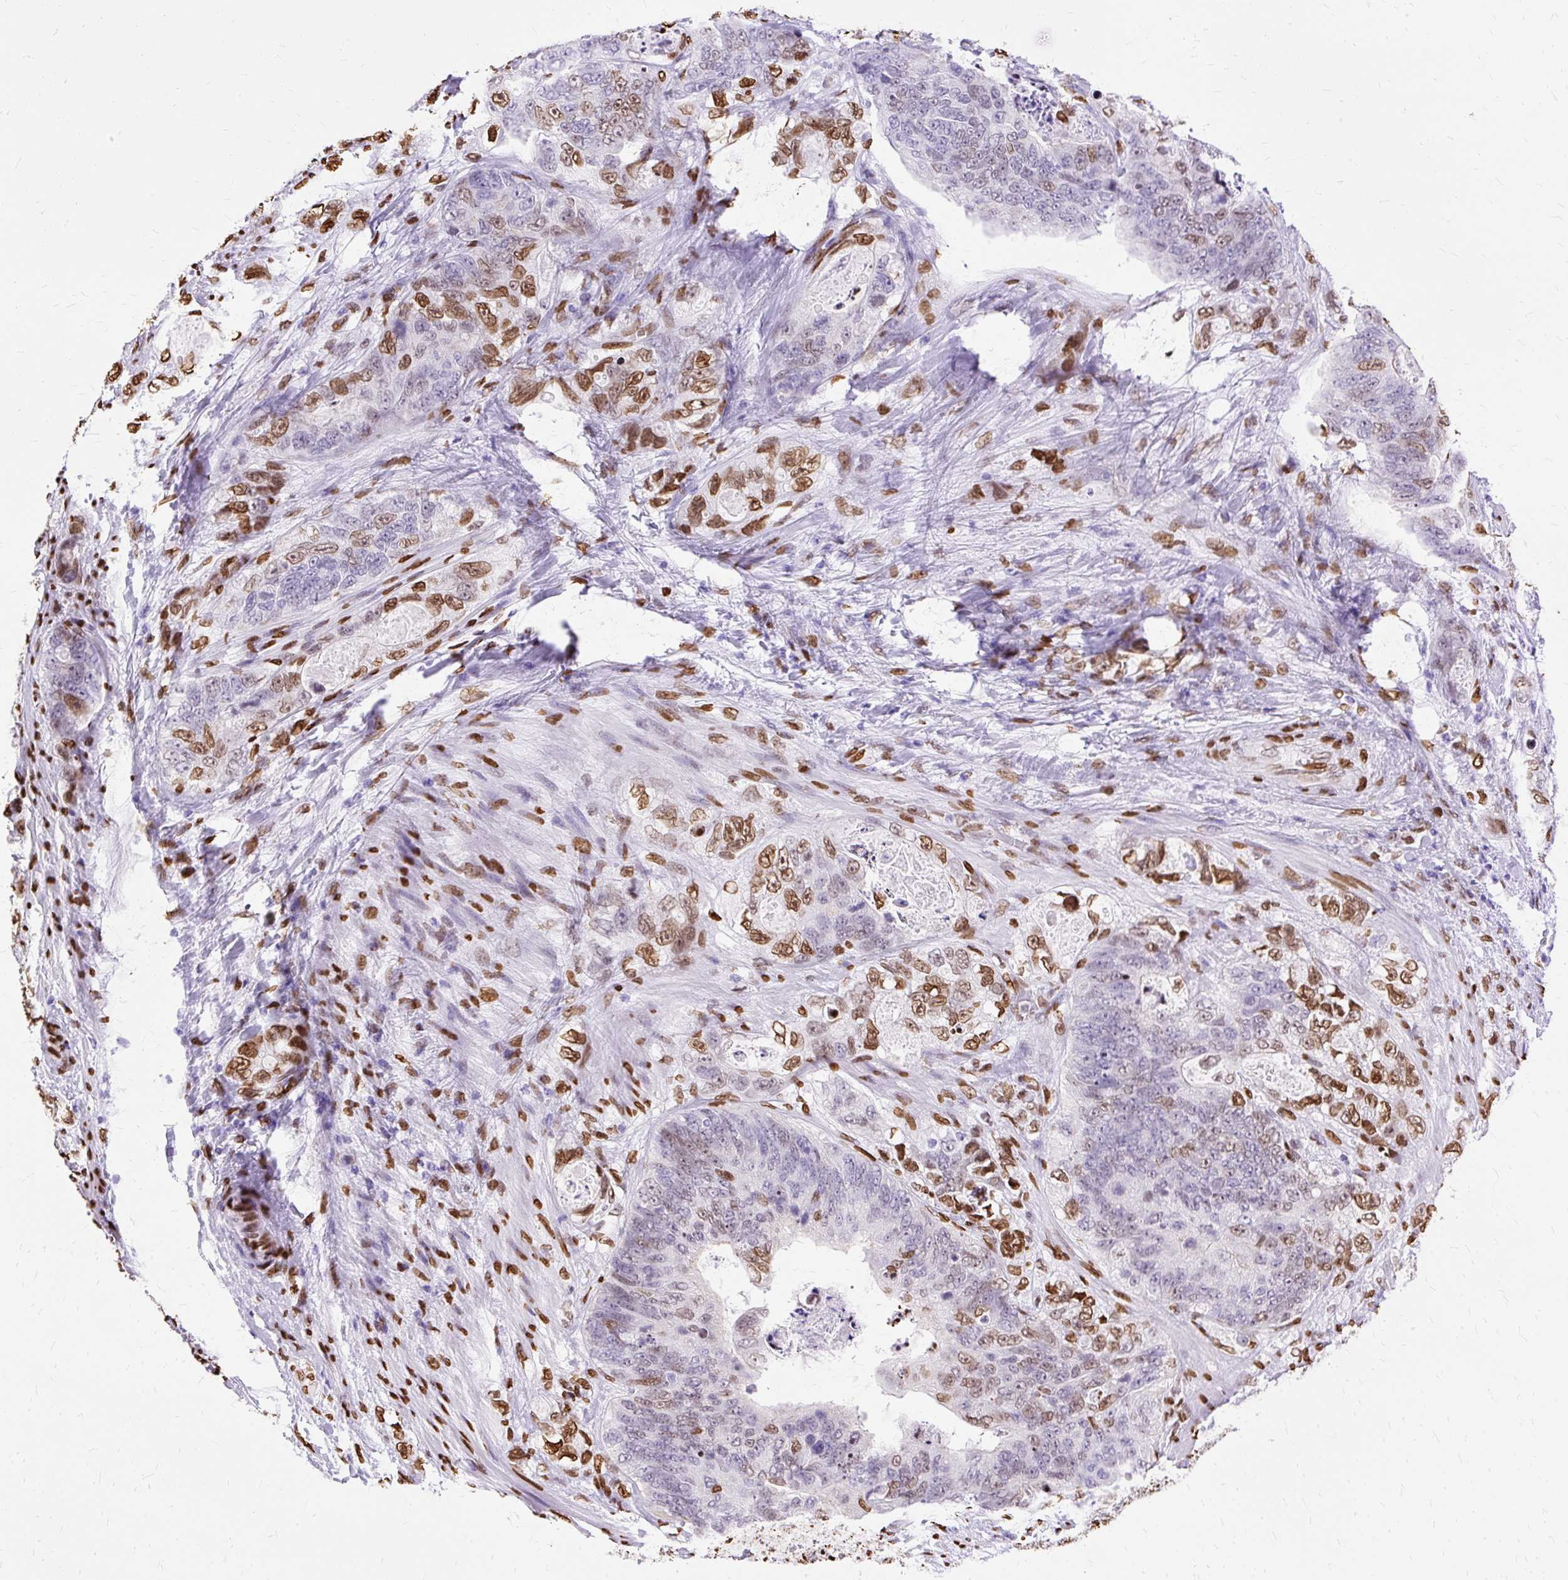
{"staining": {"intensity": "moderate", "quantity": "25%-75%", "location": "nuclear"}, "tissue": "stomach cancer", "cell_type": "Tumor cells", "image_type": "cancer", "snomed": [{"axis": "morphology", "description": "Normal tissue, NOS"}, {"axis": "morphology", "description": "Adenocarcinoma, NOS"}, {"axis": "topography", "description": "Stomach"}], "caption": "This image displays immunohistochemistry (IHC) staining of stomach adenocarcinoma, with medium moderate nuclear positivity in about 25%-75% of tumor cells.", "gene": "TMEM184C", "patient": {"sex": "female", "age": 89}}